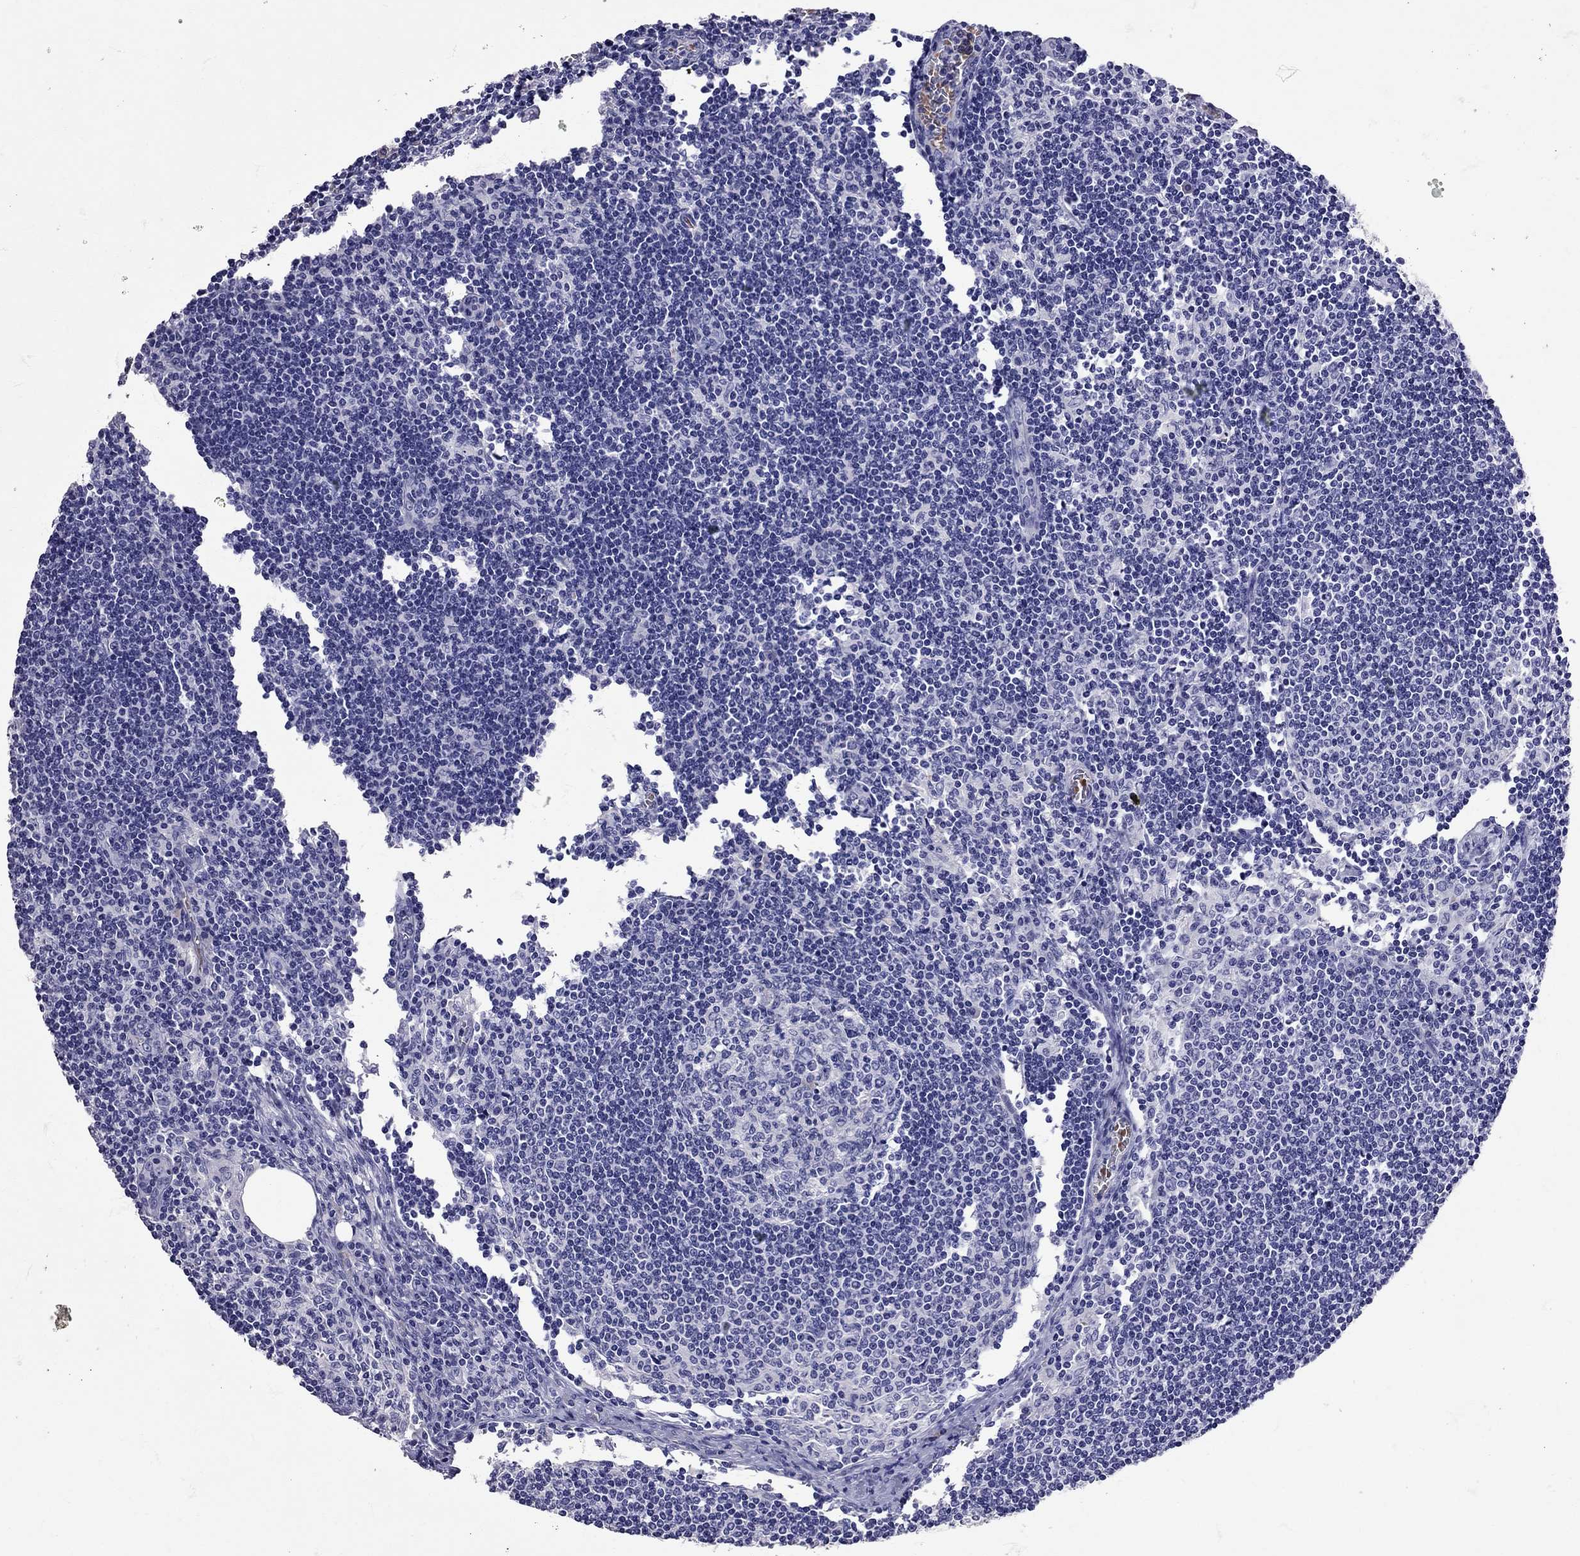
{"staining": {"intensity": "negative", "quantity": "none", "location": "none"}, "tissue": "lymph node", "cell_type": "Germinal center cells", "image_type": "normal", "snomed": [{"axis": "morphology", "description": "Normal tissue, NOS"}, {"axis": "topography", "description": "Lymph node"}], "caption": "A photomicrograph of lymph node stained for a protein shows no brown staining in germinal center cells.", "gene": "TBR1", "patient": {"sex": "male", "age": 59}}